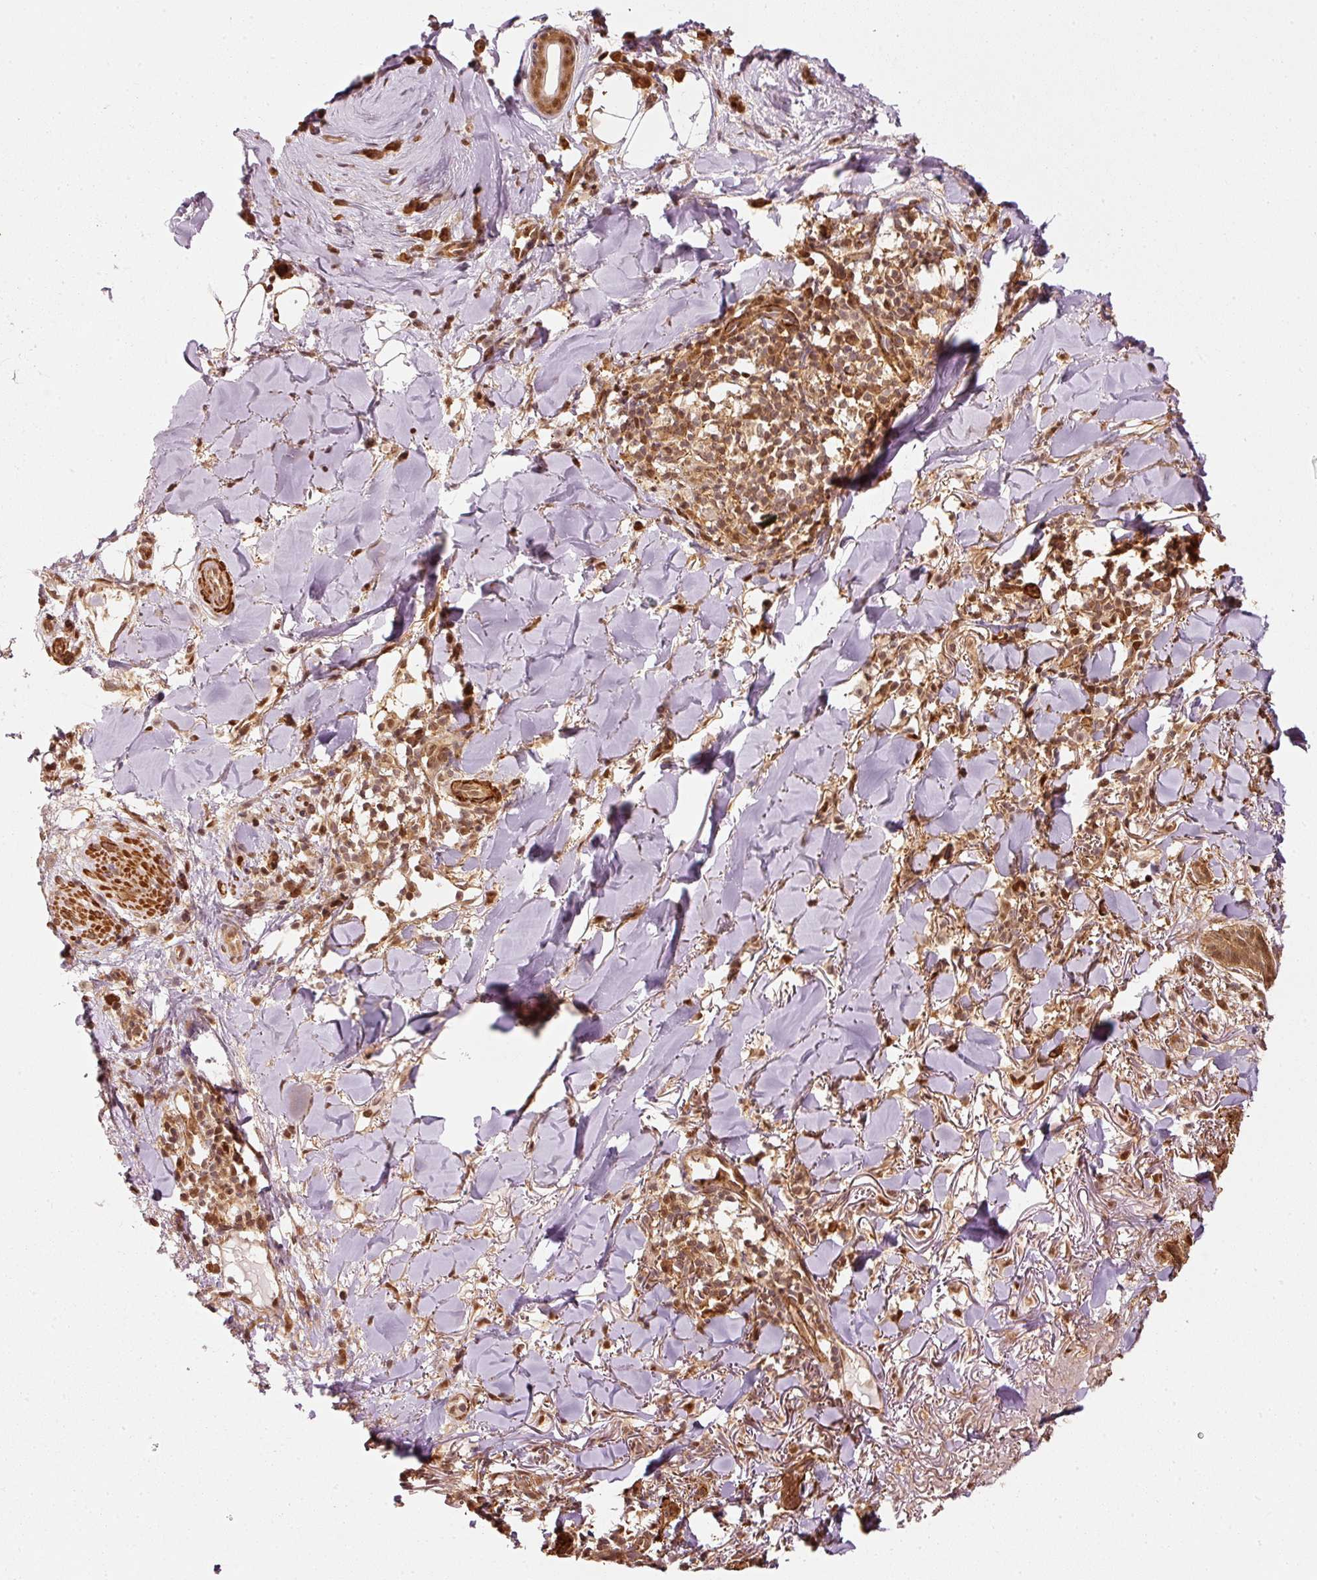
{"staining": {"intensity": "moderate", "quantity": ">75%", "location": "cytoplasmic/membranous,nuclear"}, "tissue": "skin cancer", "cell_type": "Tumor cells", "image_type": "cancer", "snomed": [{"axis": "morphology", "description": "Basal cell carcinoma"}, {"axis": "topography", "description": "Skin"}], "caption": "Human basal cell carcinoma (skin) stained with a protein marker demonstrates moderate staining in tumor cells.", "gene": "PSMD1", "patient": {"sex": "male", "age": 52}}